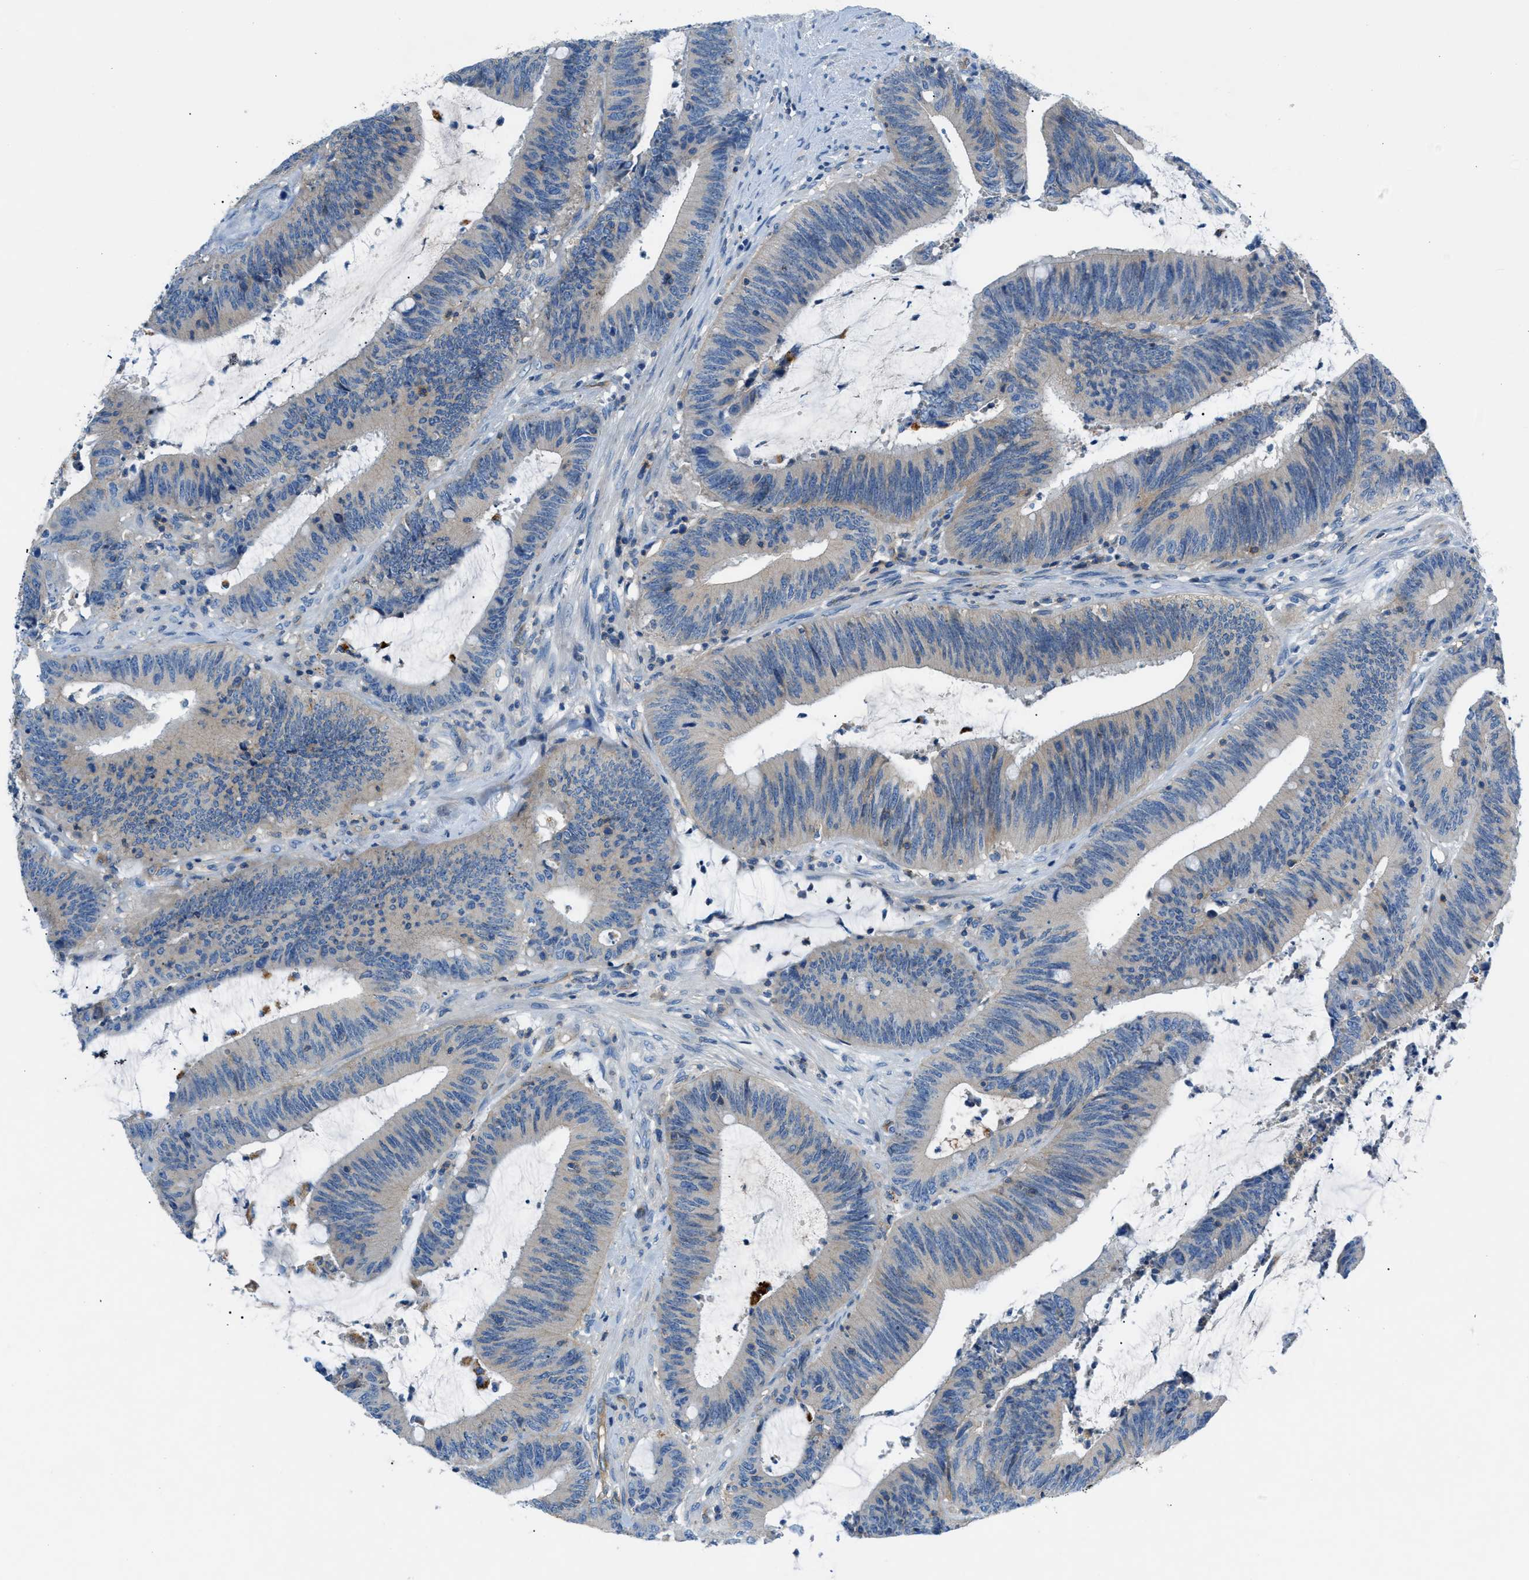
{"staining": {"intensity": "weak", "quantity": "<25%", "location": "cytoplasmic/membranous"}, "tissue": "colorectal cancer", "cell_type": "Tumor cells", "image_type": "cancer", "snomed": [{"axis": "morphology", "description": "Normal tissue, NOS"}, {"axis": "morphology", "description": "Adenocarcinoma, NOS"}, {"axis": "topography", "description": "Rectum"}], "caption": "Micrograph shows no significant protein expression in tumor cells of colorectal adenocarcinoma.", "gene": "ORAI1", "patient": {"sex": "female", "age": 66}}